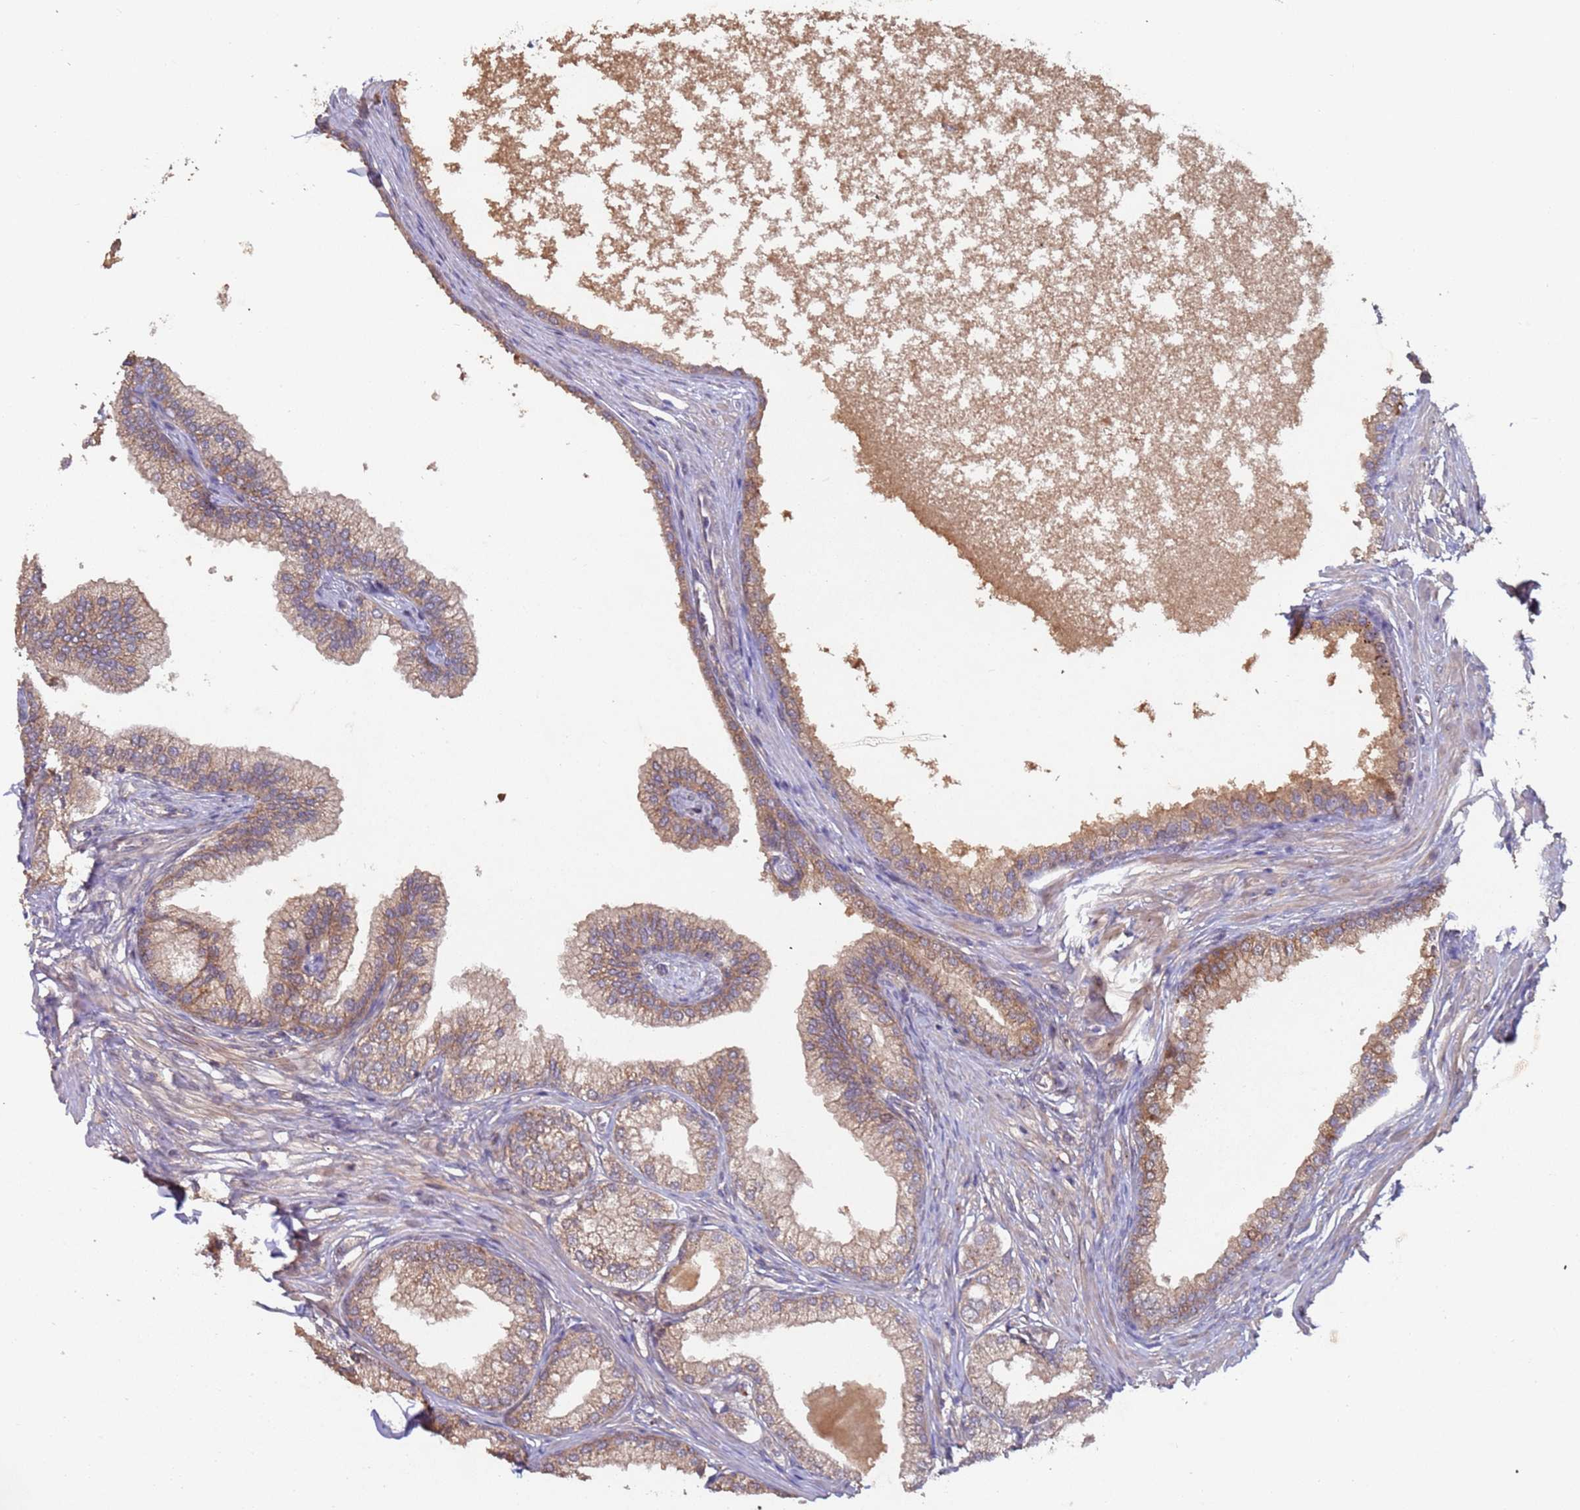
{"staining": {"intensity": "moderate", "quantity": ">75%", "location": "cytoplasmic/membranous"}, "tissue": "prostate", "cell_type": "Glandular cells", "image_type": "normal", "snomed": [{"axis": "morphology", "description": "Normal tissue, NOS"}, {"axis": "morphology", "description": "Urothelial carcinoma, Low grade"}, {"axis": "topography", "description": "Urinary bladder"}, {"axis": "topography", "description": "Prostate"}], "caption": "Protein staining shows moderate cytoplasmic/membranous positivity in about >75% of glandular cells in normal prostate.", "gene": "KANSL1L", "patient": {"sex": "male", "age": 60}}